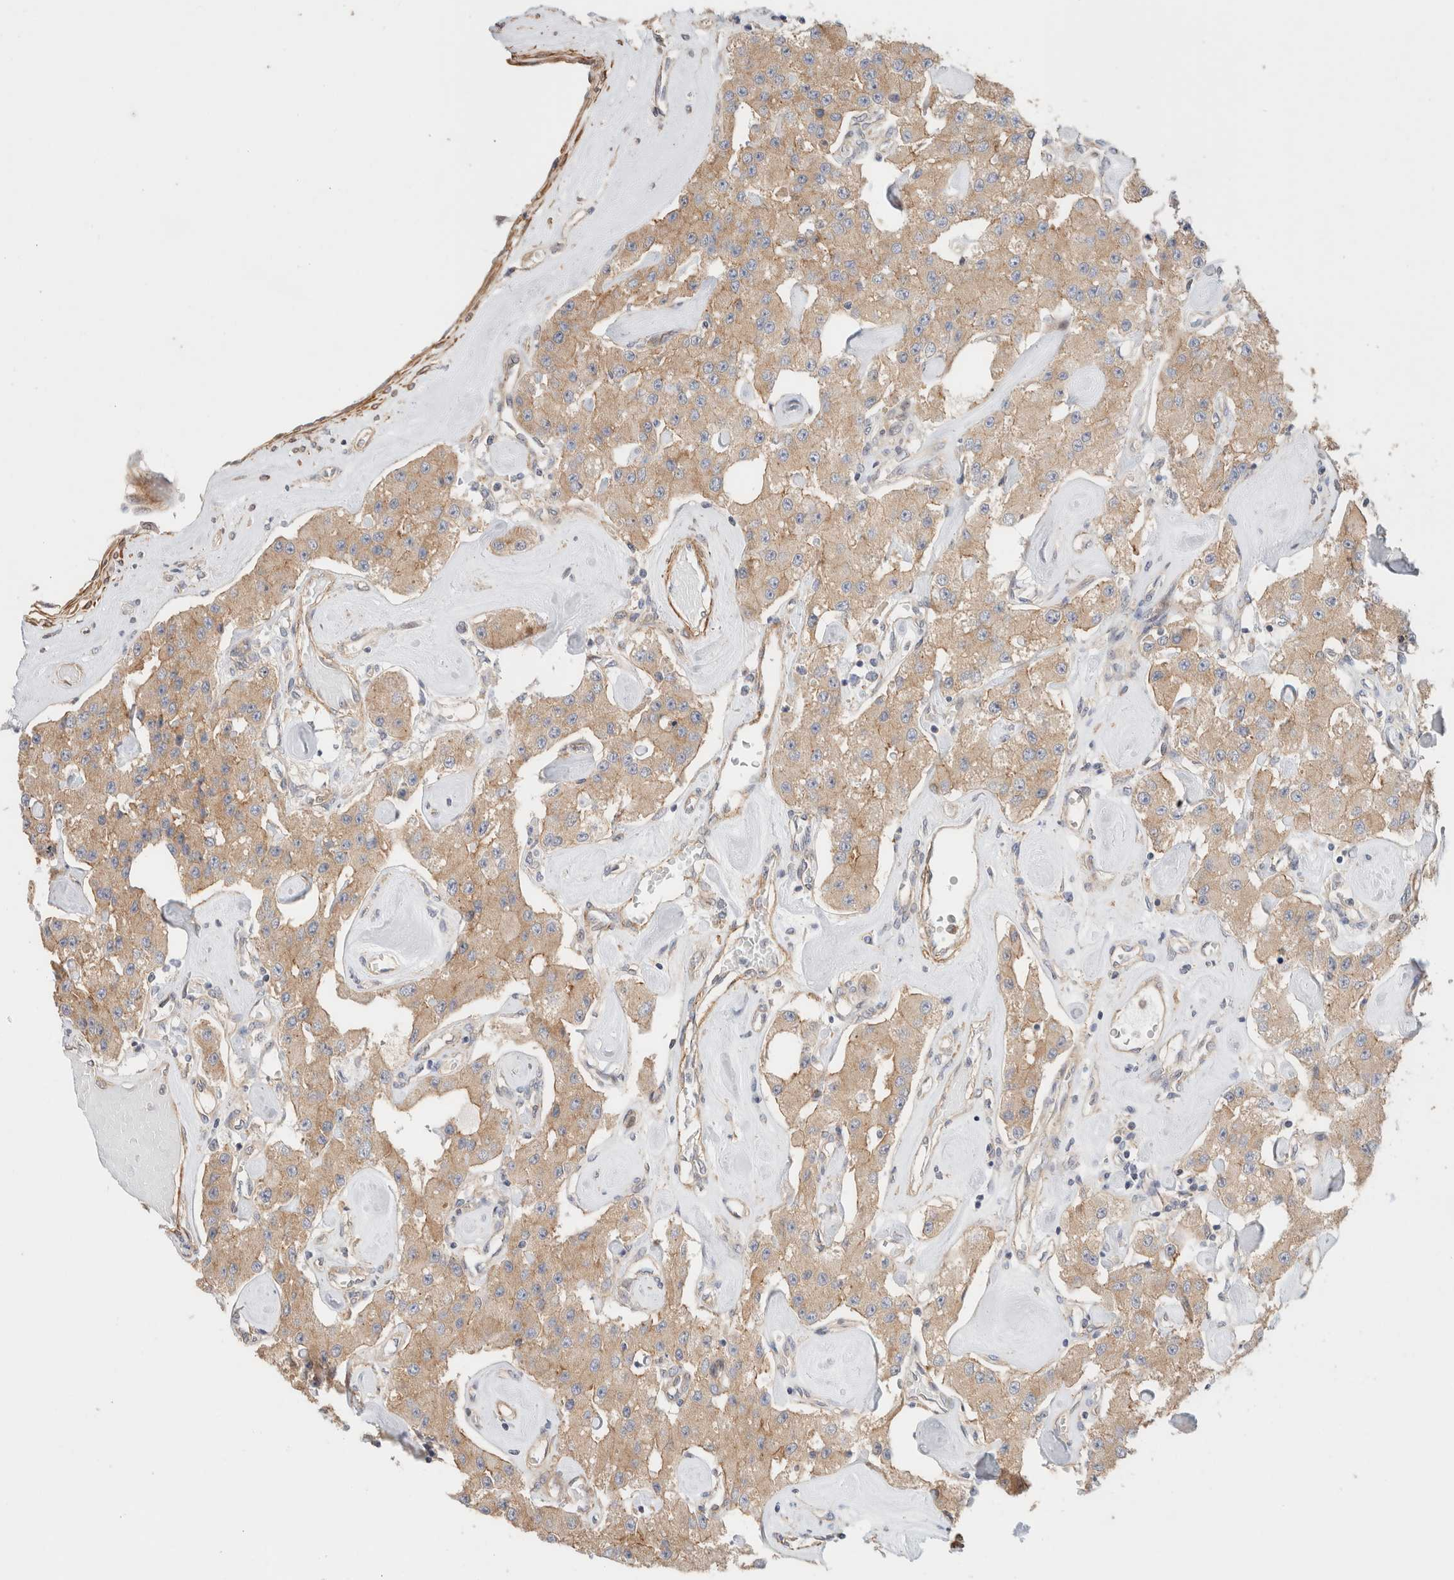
{"staining": {"intensity": "weak", "quantity": ">75%", "location": "cytoplasmic/membranous"}, "tissue": "carcinoid", "cell_type": "Tumor cells", "image_type": "cancer", "snomed": [{"axis": "morphology", "description": "Carcinoid, malignant, NOS"}, {"axis": "topography", "description": "Pancreas"}], "caption": "Brown immunohistochemical staining in malignant carcinoid displays weak cytoplasmic/membranous expression in about >75% of tumor cells.", "gene": "ID3", "patient": {"sex": "male", "age": 41}}